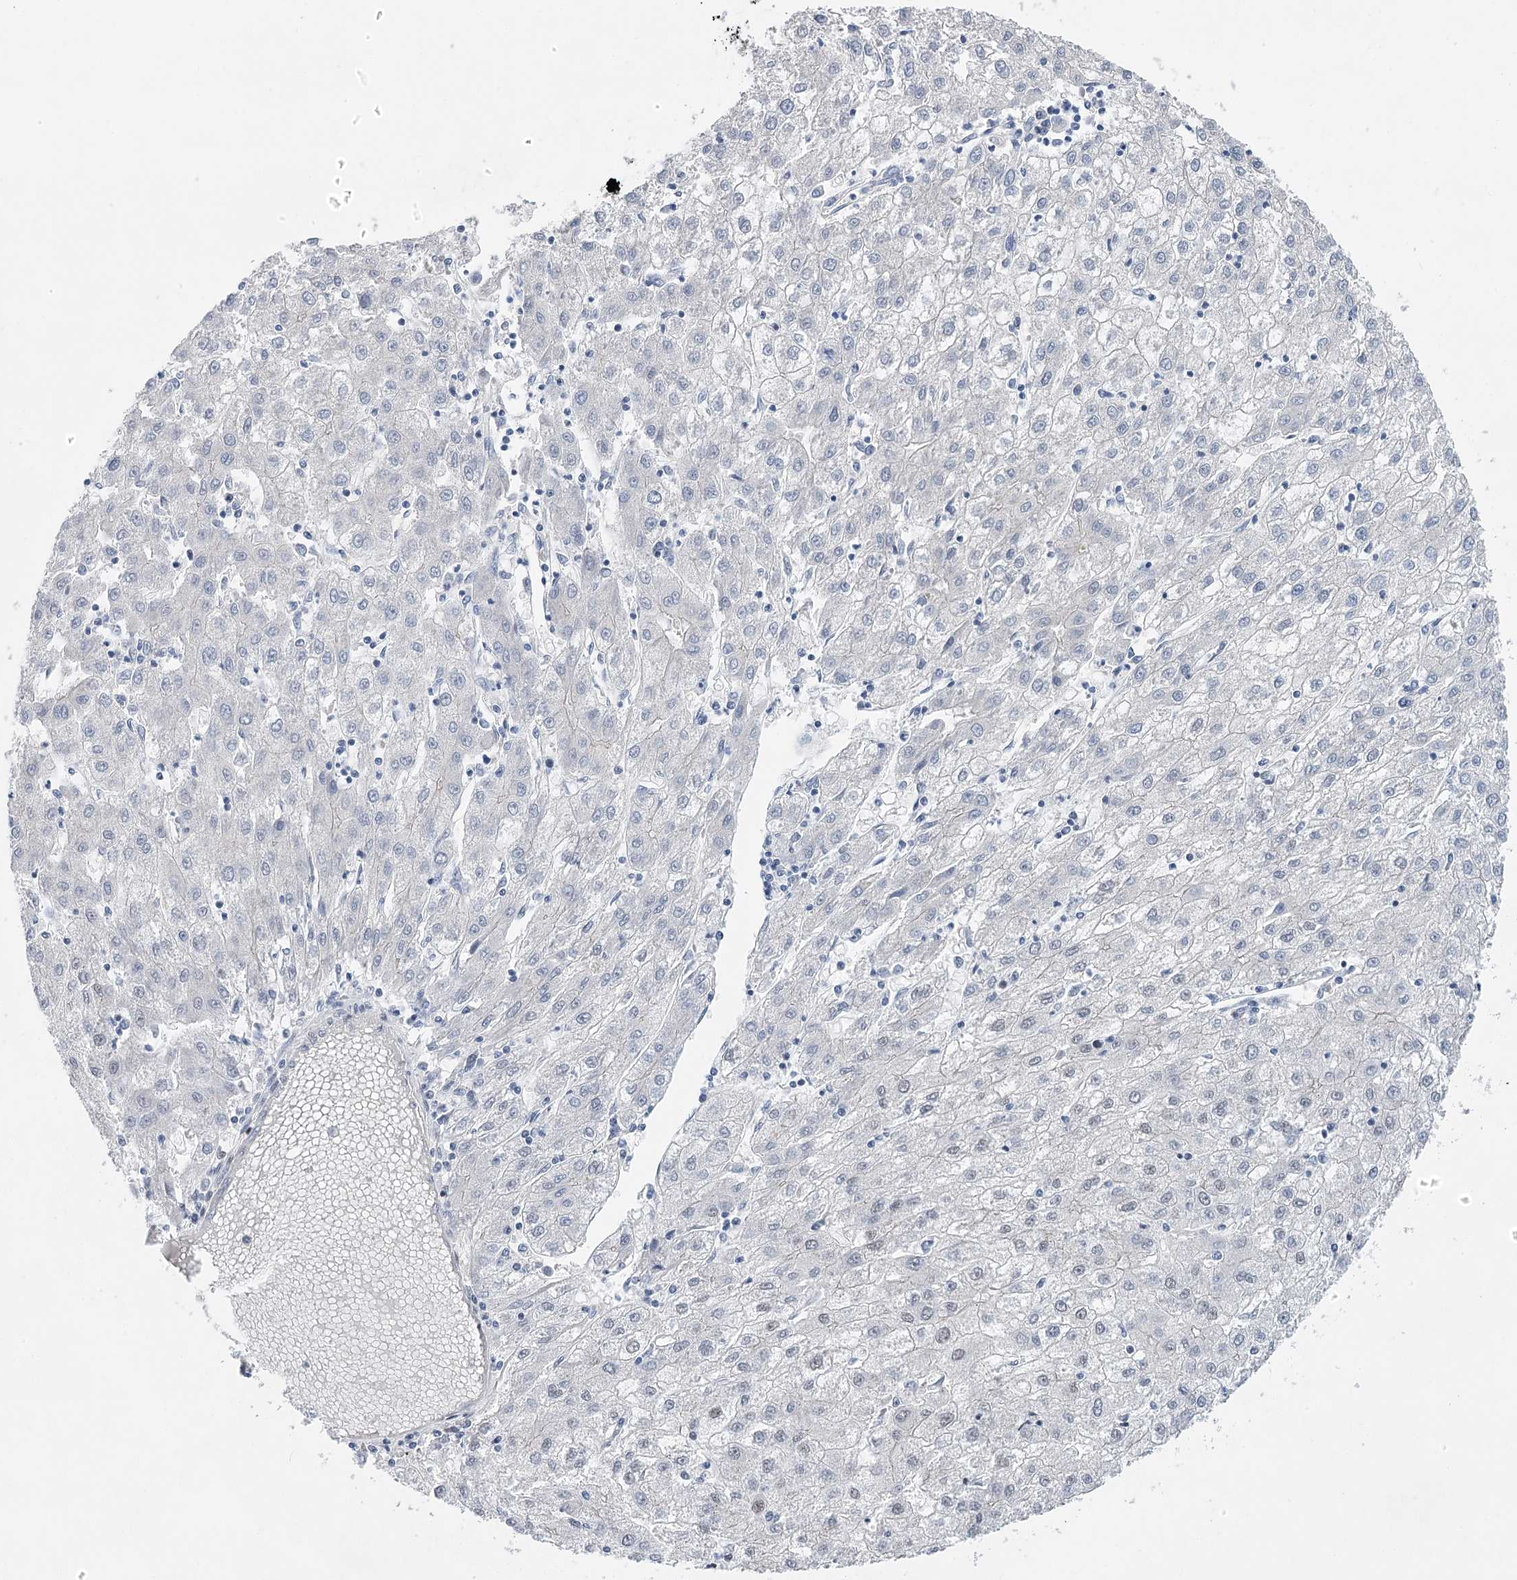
{"staining": {"intensity": "negative", "quantity": "none", "location": "none"}, "tissue": "liver cancer", "cell_type": "Tumor cells", "image_type": "cancer", "snomed": [{"axis": "morphology", "description": "Carcinoma, Hepatocellular, NOS"}, {"axis": "topography", "description": "Liver"}], "caption": "Photomicrograph shows no significant protein positivity in tumor cells of liver hepatocellular carcinoma.", "gene": "CAMTA1", "patient": {"sex": "male", "age": 72}}